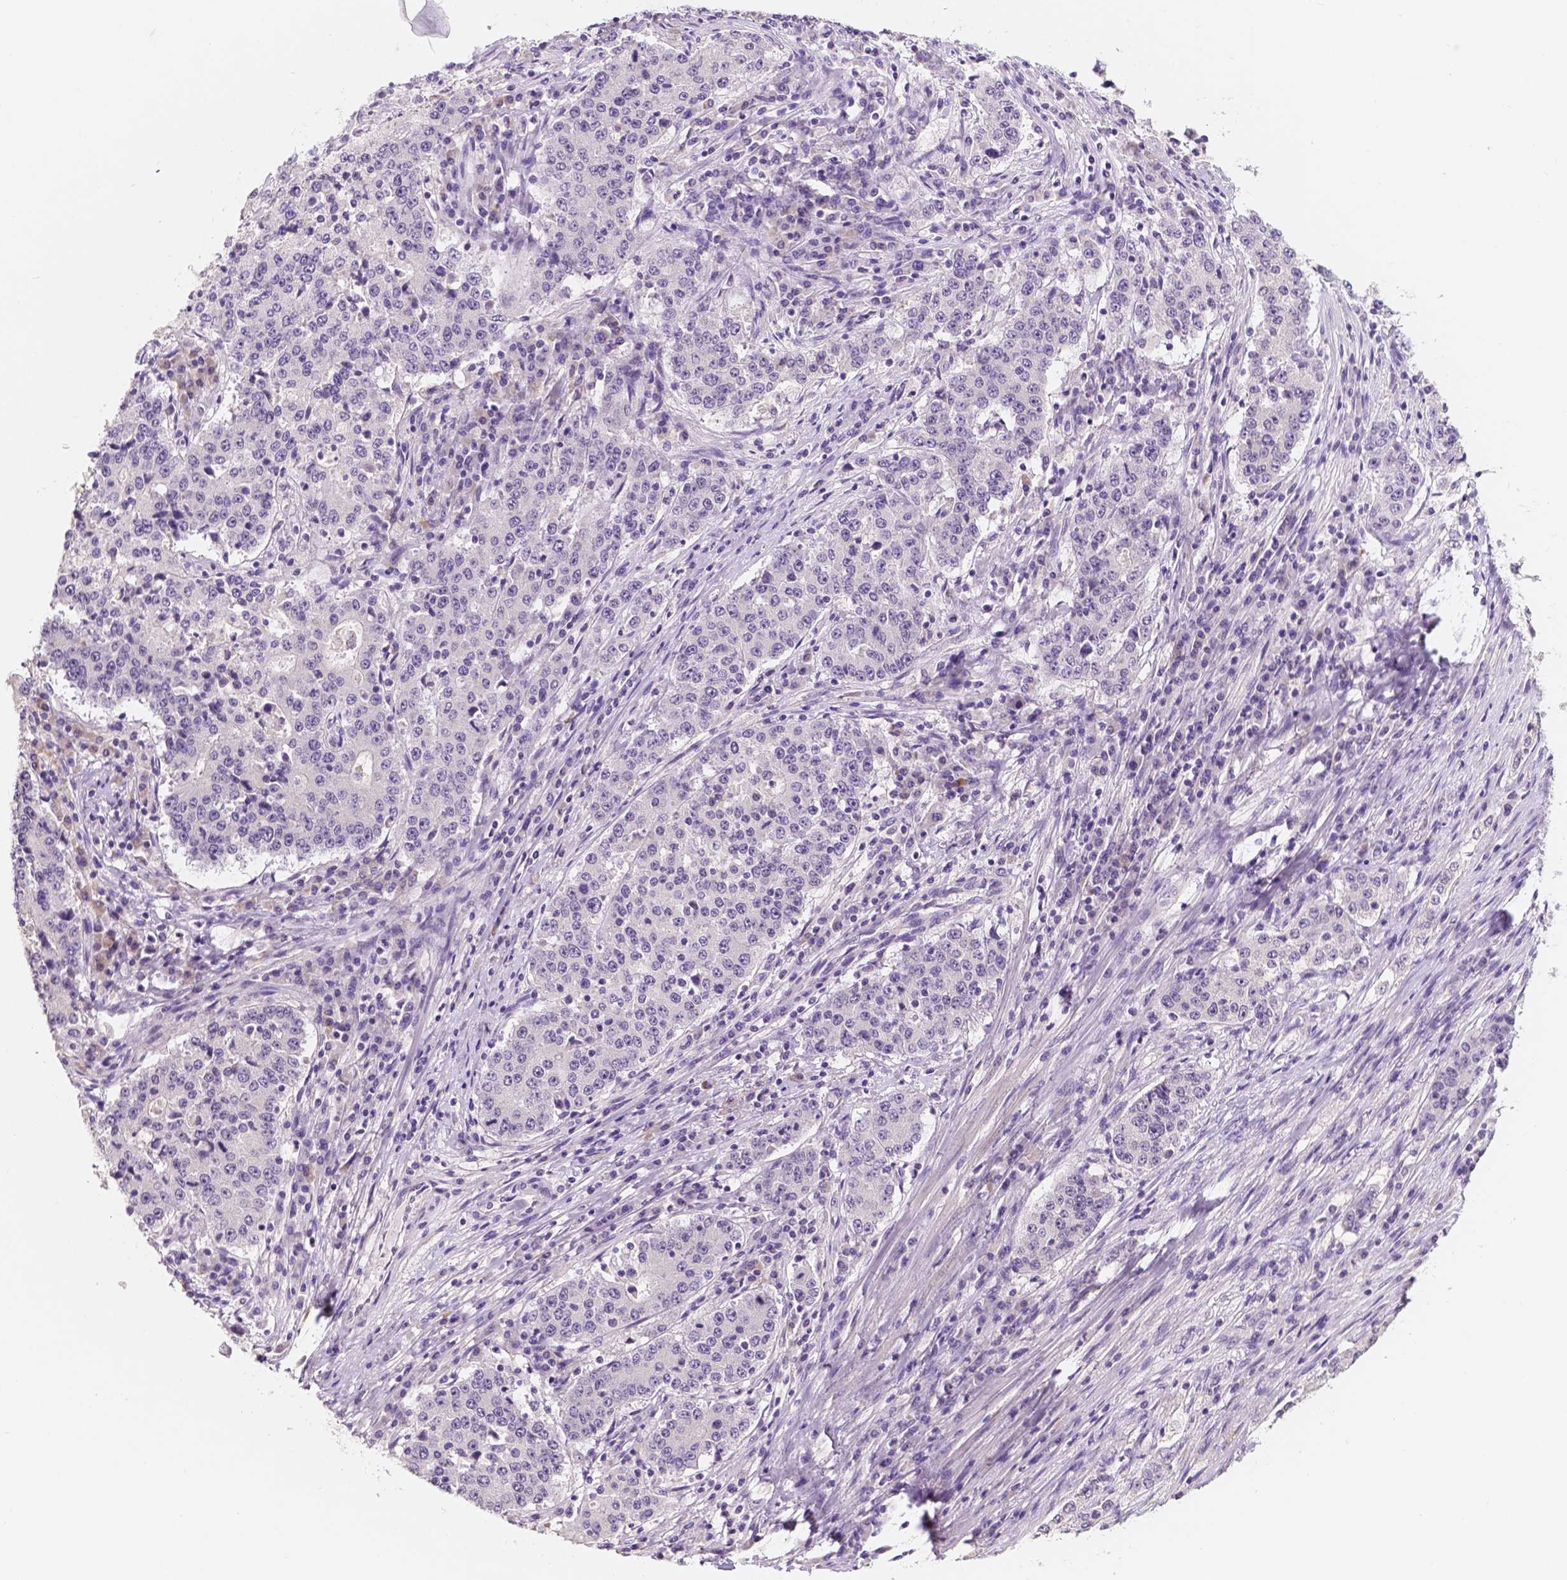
{"staining": {"intensity": "negative", "quantity": "none", "location": "none"}, "tissue": "stomach cancer", "cell_type": "Tumor cells", "image_type": "cancer", "snomed": [{"axis": "morphology", "description": "Adenocarcinoma, NOS"}, {"axis": "topography", "description": "Stomach"}], "caption": "Human adenocarcinoma (stomach) stained for a protein using immunohistochemistry (IHC) reveals no positivity in tumor cells.", "gene": "TAL1", "patient": {"sex": "male", "age": 59}}